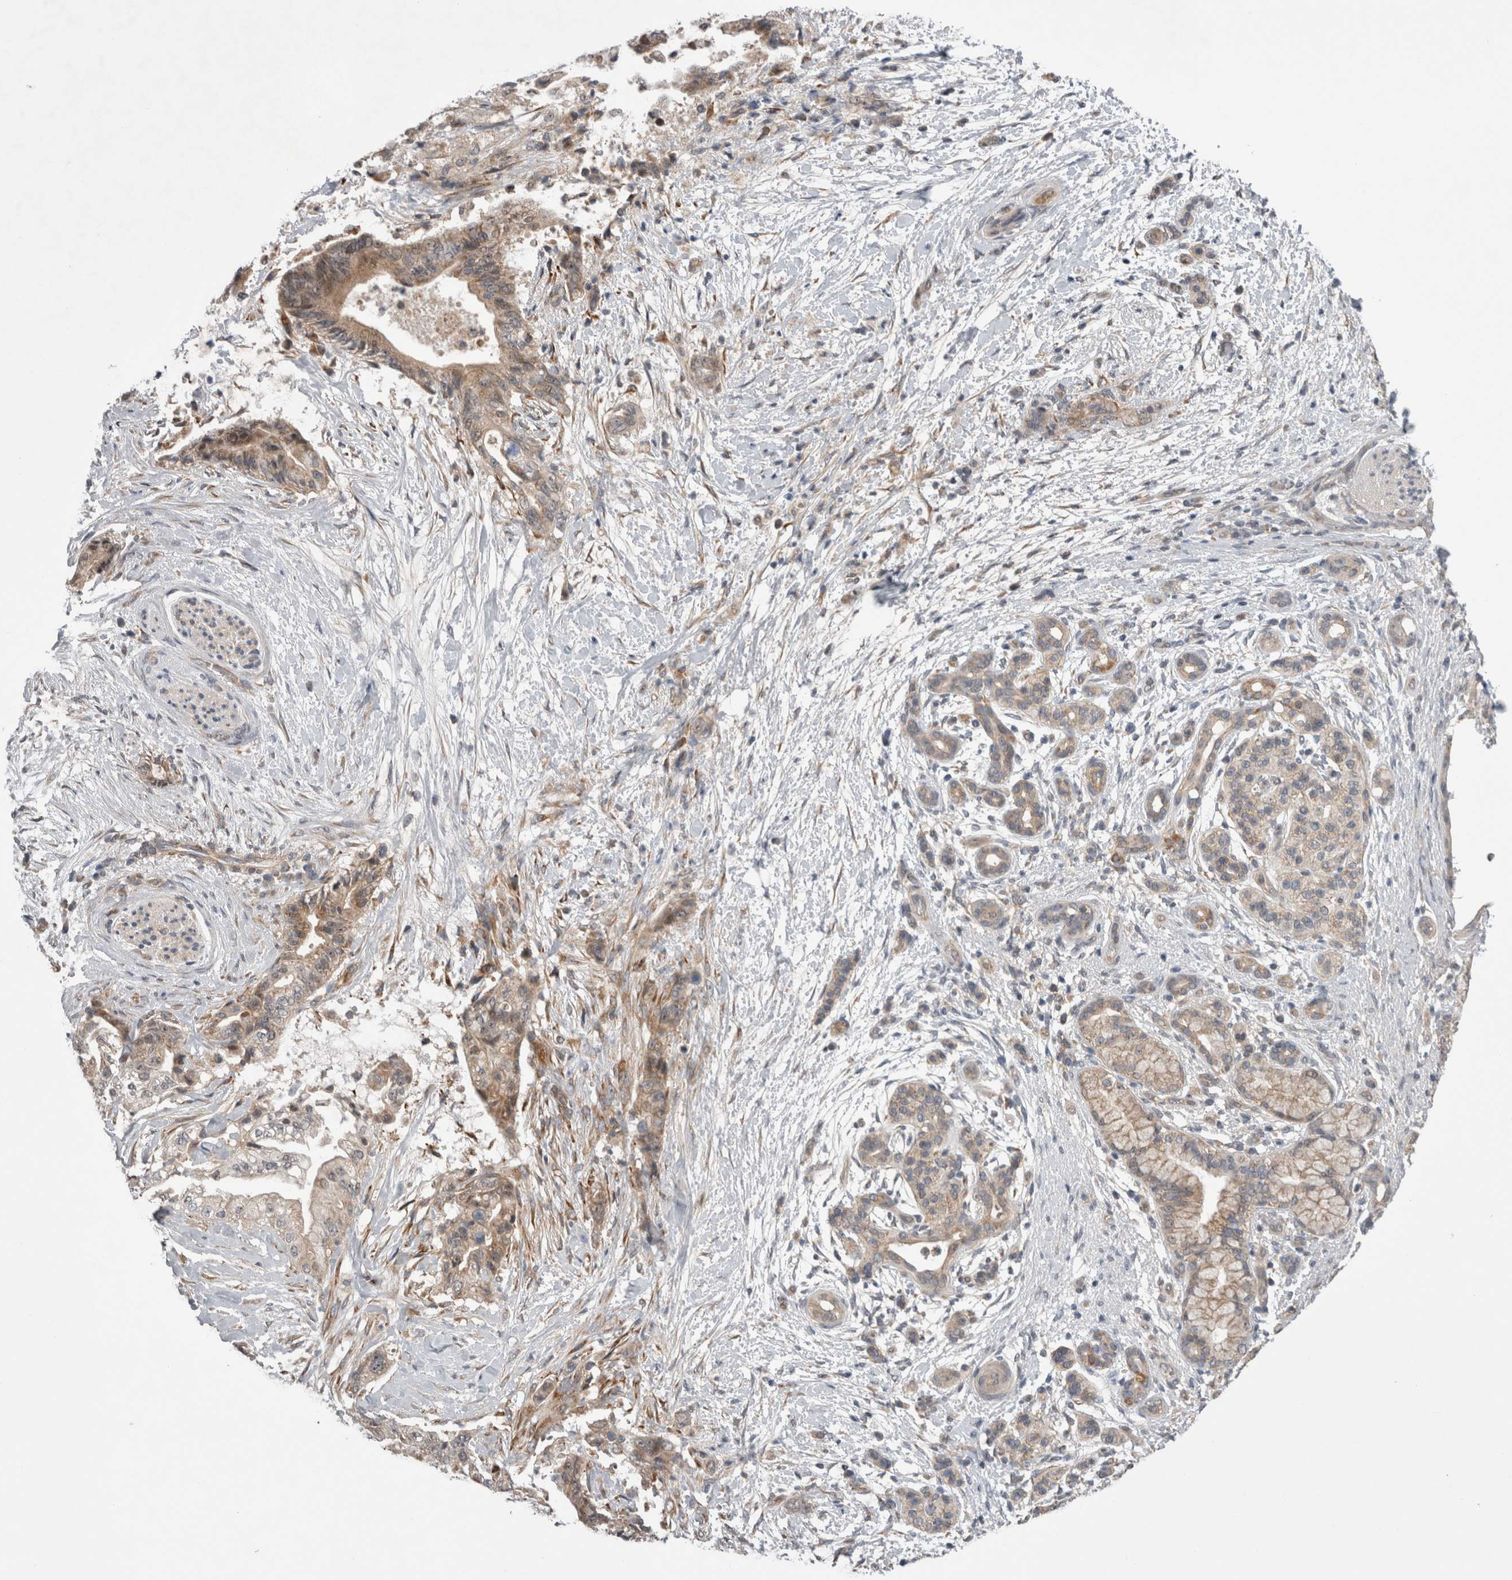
{"staining": {"intensity": "weak", "quantity": ">75%", "location": "cytoplasmic/membranous"}, "tissue": "pancreatic cancer", "cell_type": "Tumor cells", "image_type": "cancer", "snomed": [{"axis": "morphology", "description": "Adenocarcinoma, NOS"}, {"axis": "topography", "description": "Pancreas"}], "caption": "A photomicrograph of pancreatic adenocarcinoma stained for a protein demonstrates weak cytoplasmic/membranous brown staining in tumor cells. Ihc stains the protein in brown and the nuclei are stained blue.", "gene": "ARHGAP29", "patient": {"sex": "male", "age": 59}}